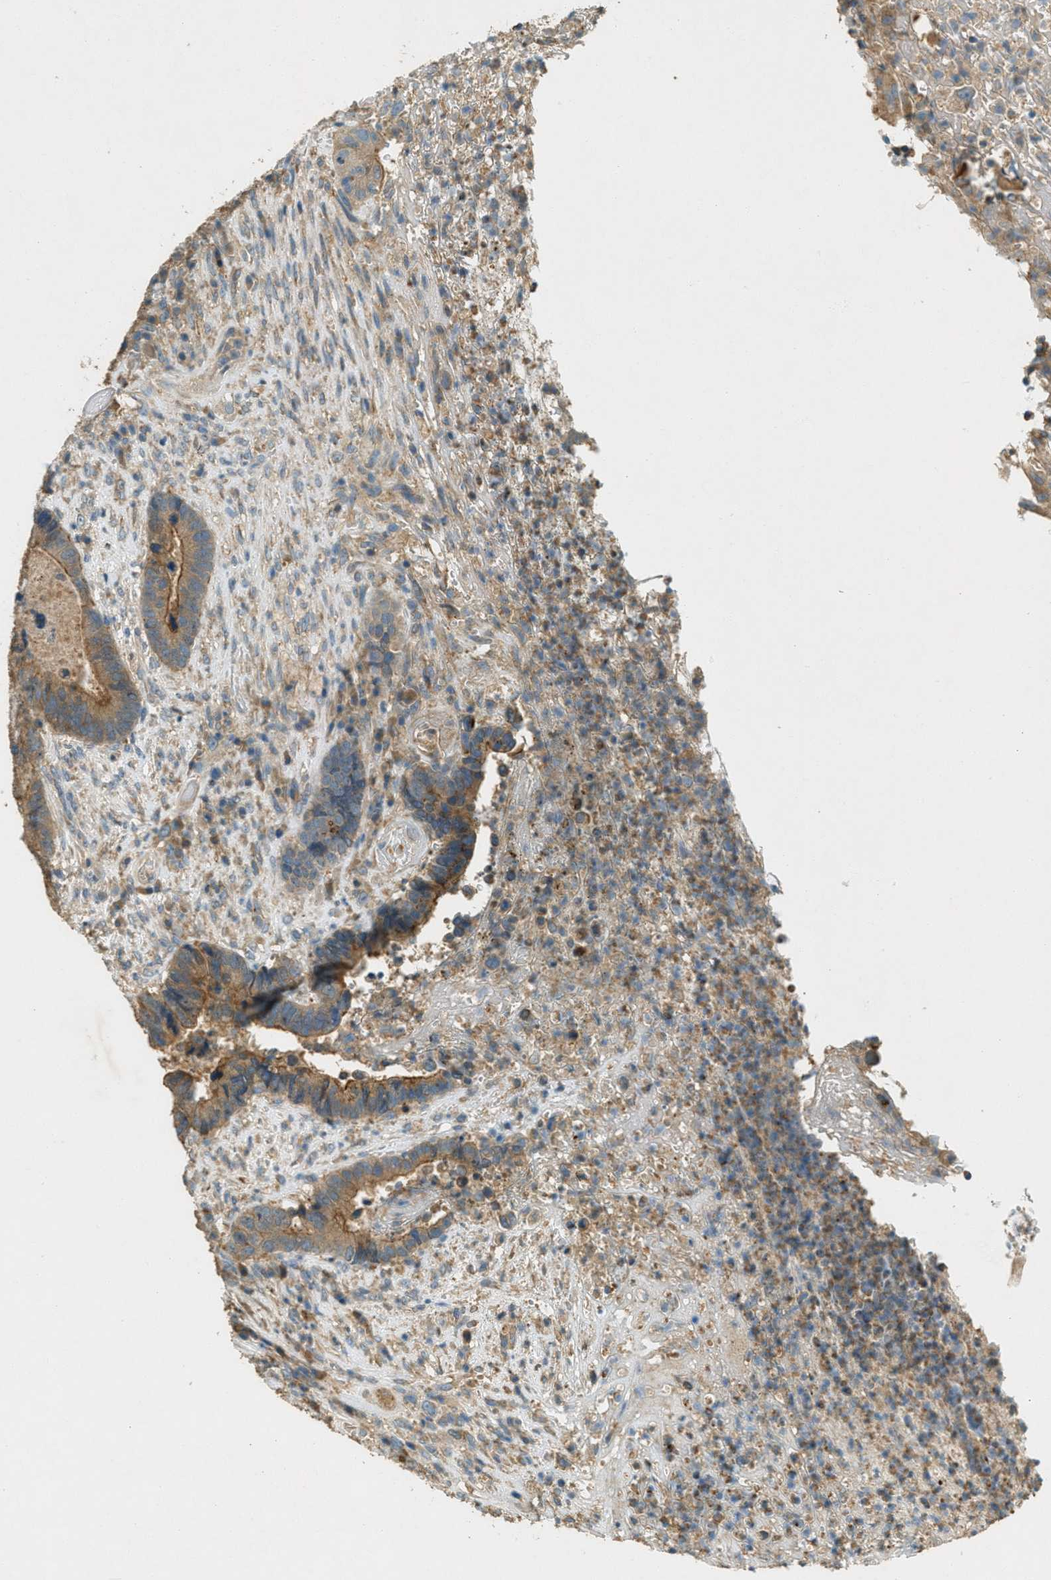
{"staining": {"intensity": "moderate", "quantity": ">75%", "location": "cytoplasmic/membranous"}, "tissue": "colorectal cancer", "cell_type": "Tumor cells", "image_type": "cancer", "snomed": [{"axis": "morphology", "description": "Adenocarcinoma, NOS"}, {"axis": "topography", "description": "Rectum"}], "caption": "Colorectal adenocarcinoma tissue demonstrates moderate cytoplasmic/membranous staining in about >75% of tumor cells, visualized by immunohistochemistry.", "gene": "NUDT4", "patient": {"sex": "female", "age": 89}}